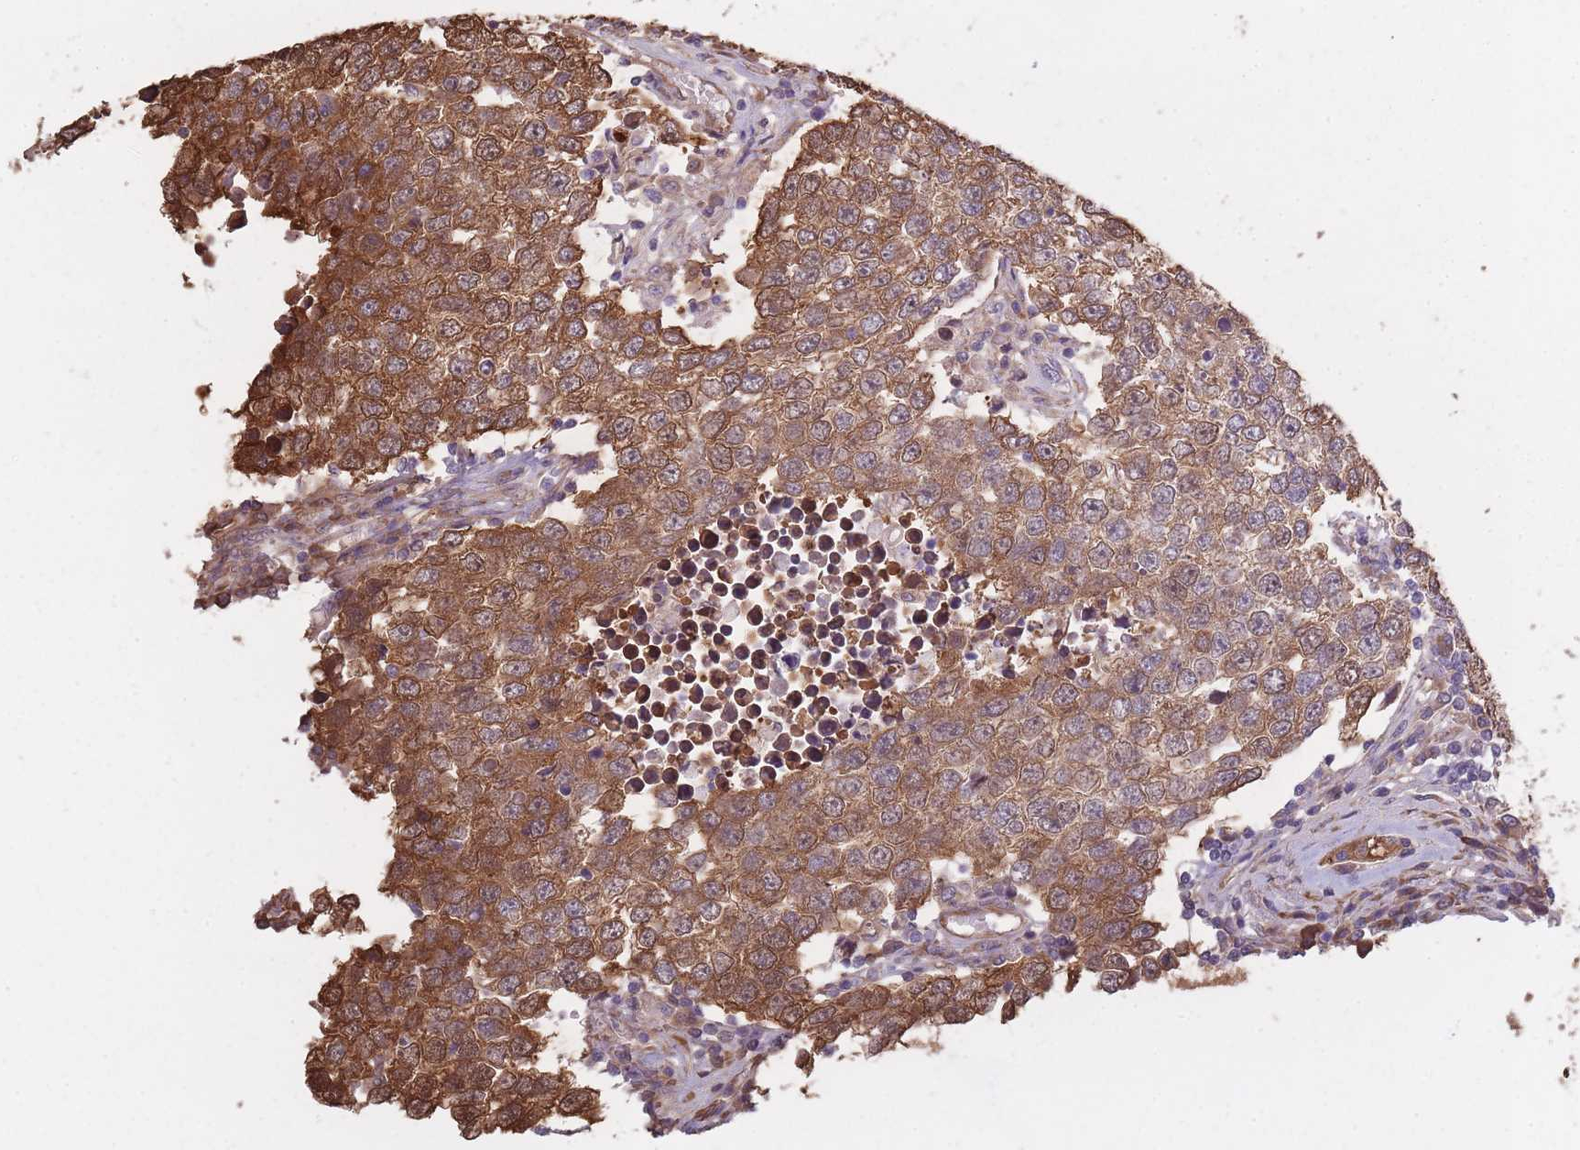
{"staining": {"intensity": "moderate", "quantity": ">75%", "location": "cytoplasmic/membranous"}, "tissue": "testis cancer", "cell_type": "Tumor cells", "image_type": "cancer", "snomed": [{"axis": "morphology", "description": "Seminoma, NOS"}, {"axis": "morphology", "description": "Carcinoma, Embryonal, NOS"}, {"axis": "topography", "description": "Testis"}], "caption": "Brown immunohistochemical staining in embryonal carcinoma (testis) exhibits moderate cytoplasmic/membranous positivity in approximately >75% of tumor cells.", "gene": "ARL13B", "patient": {"sex": "male", "age": 28}}